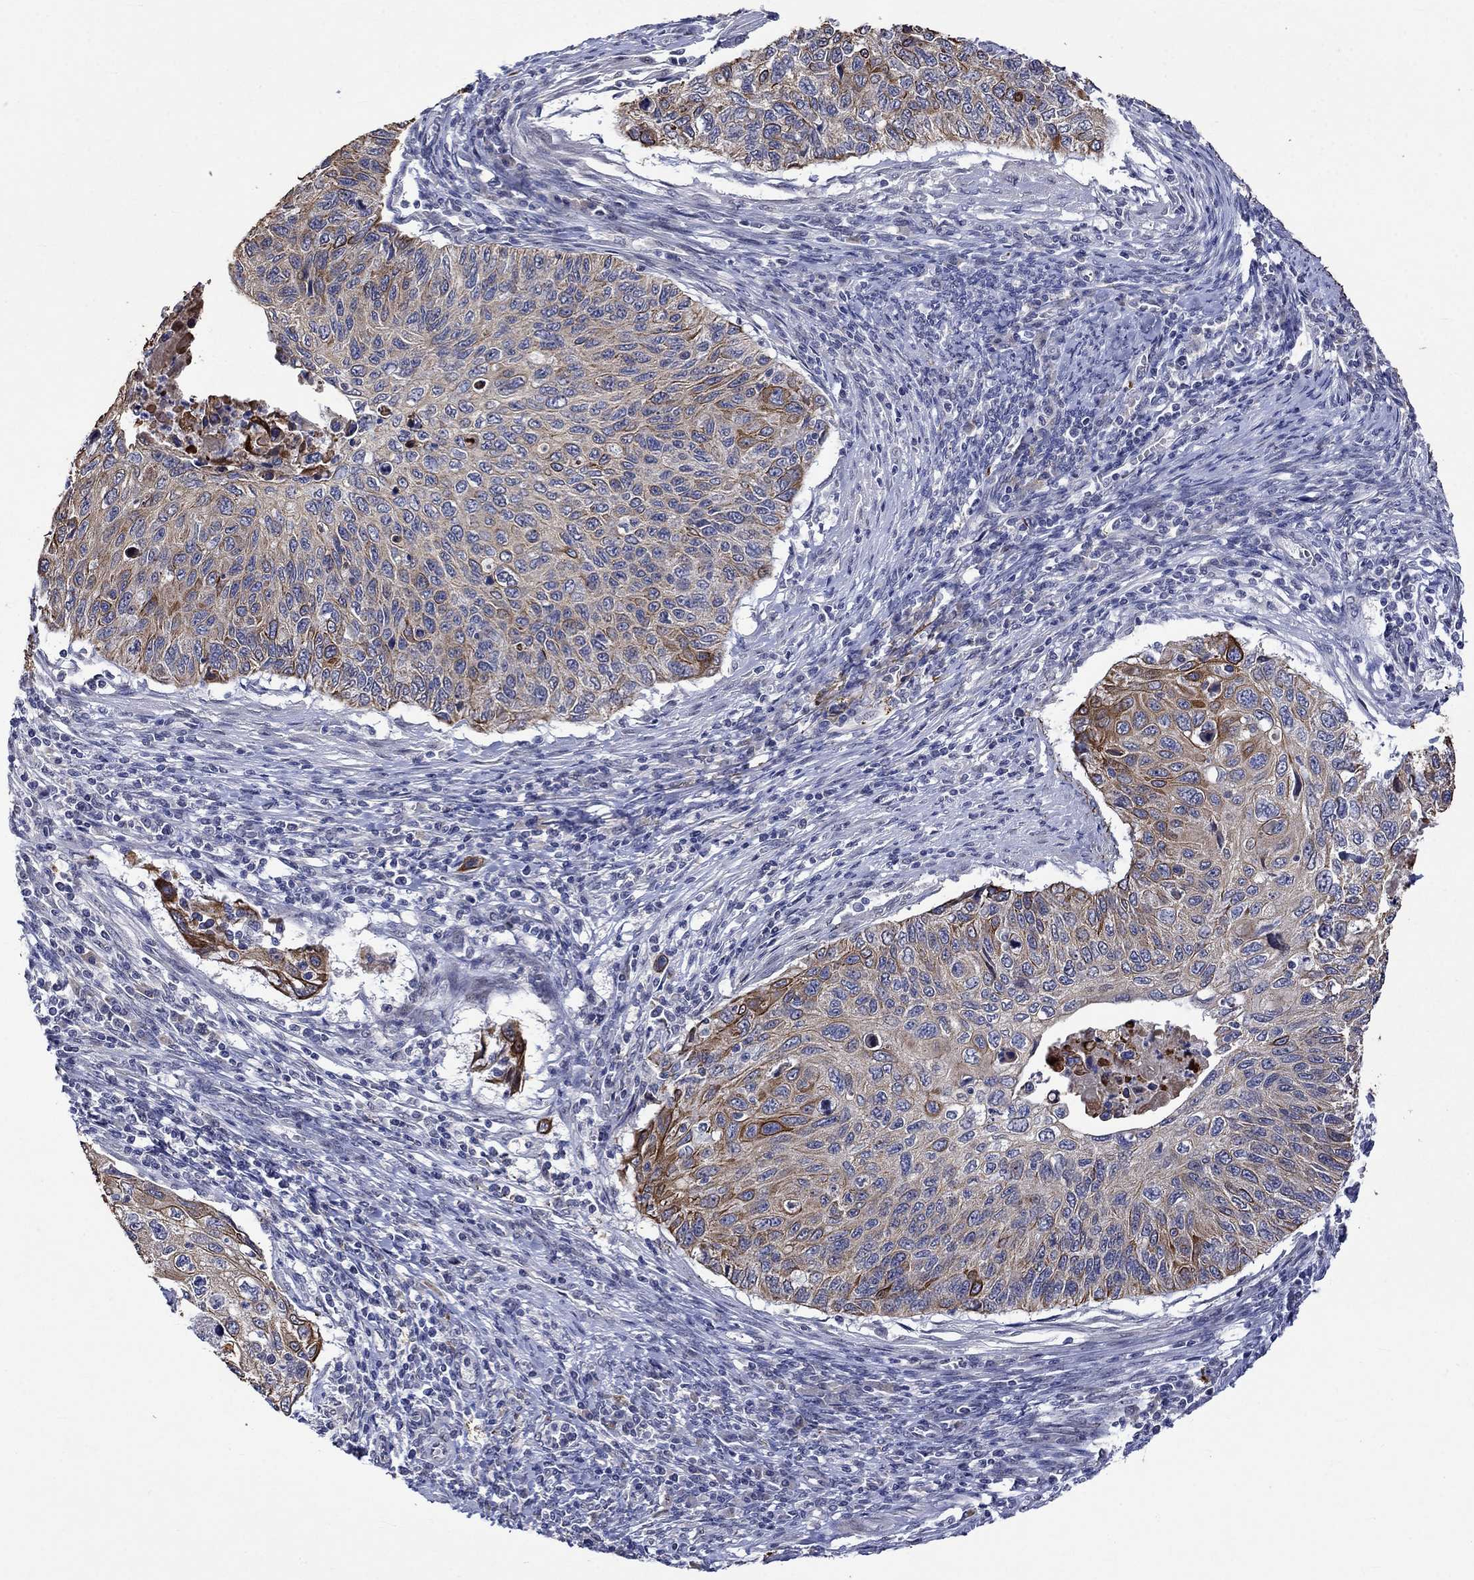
{"staining": {"intensity": "strong", "quantity": "<25%", "location": "cytoplasmic/membranous"}, "tissue": "cervical cancer", "cell_type": "Tumor cells", "image_type": "cancer", "snomed": [{"axis": "morphology", "description": "Squamous cell carcinoma, NOS"}, {"axis": "topography", "description": "Cervix"}], "caption": "This micrograph displays IHC staining of cervical cancer, with medium strong cytoplasmic/membranous positivity in approximately <25% of tumor cells.", "gene": "DDX3Y", "patient": {"sex": "female", "age": 70}}